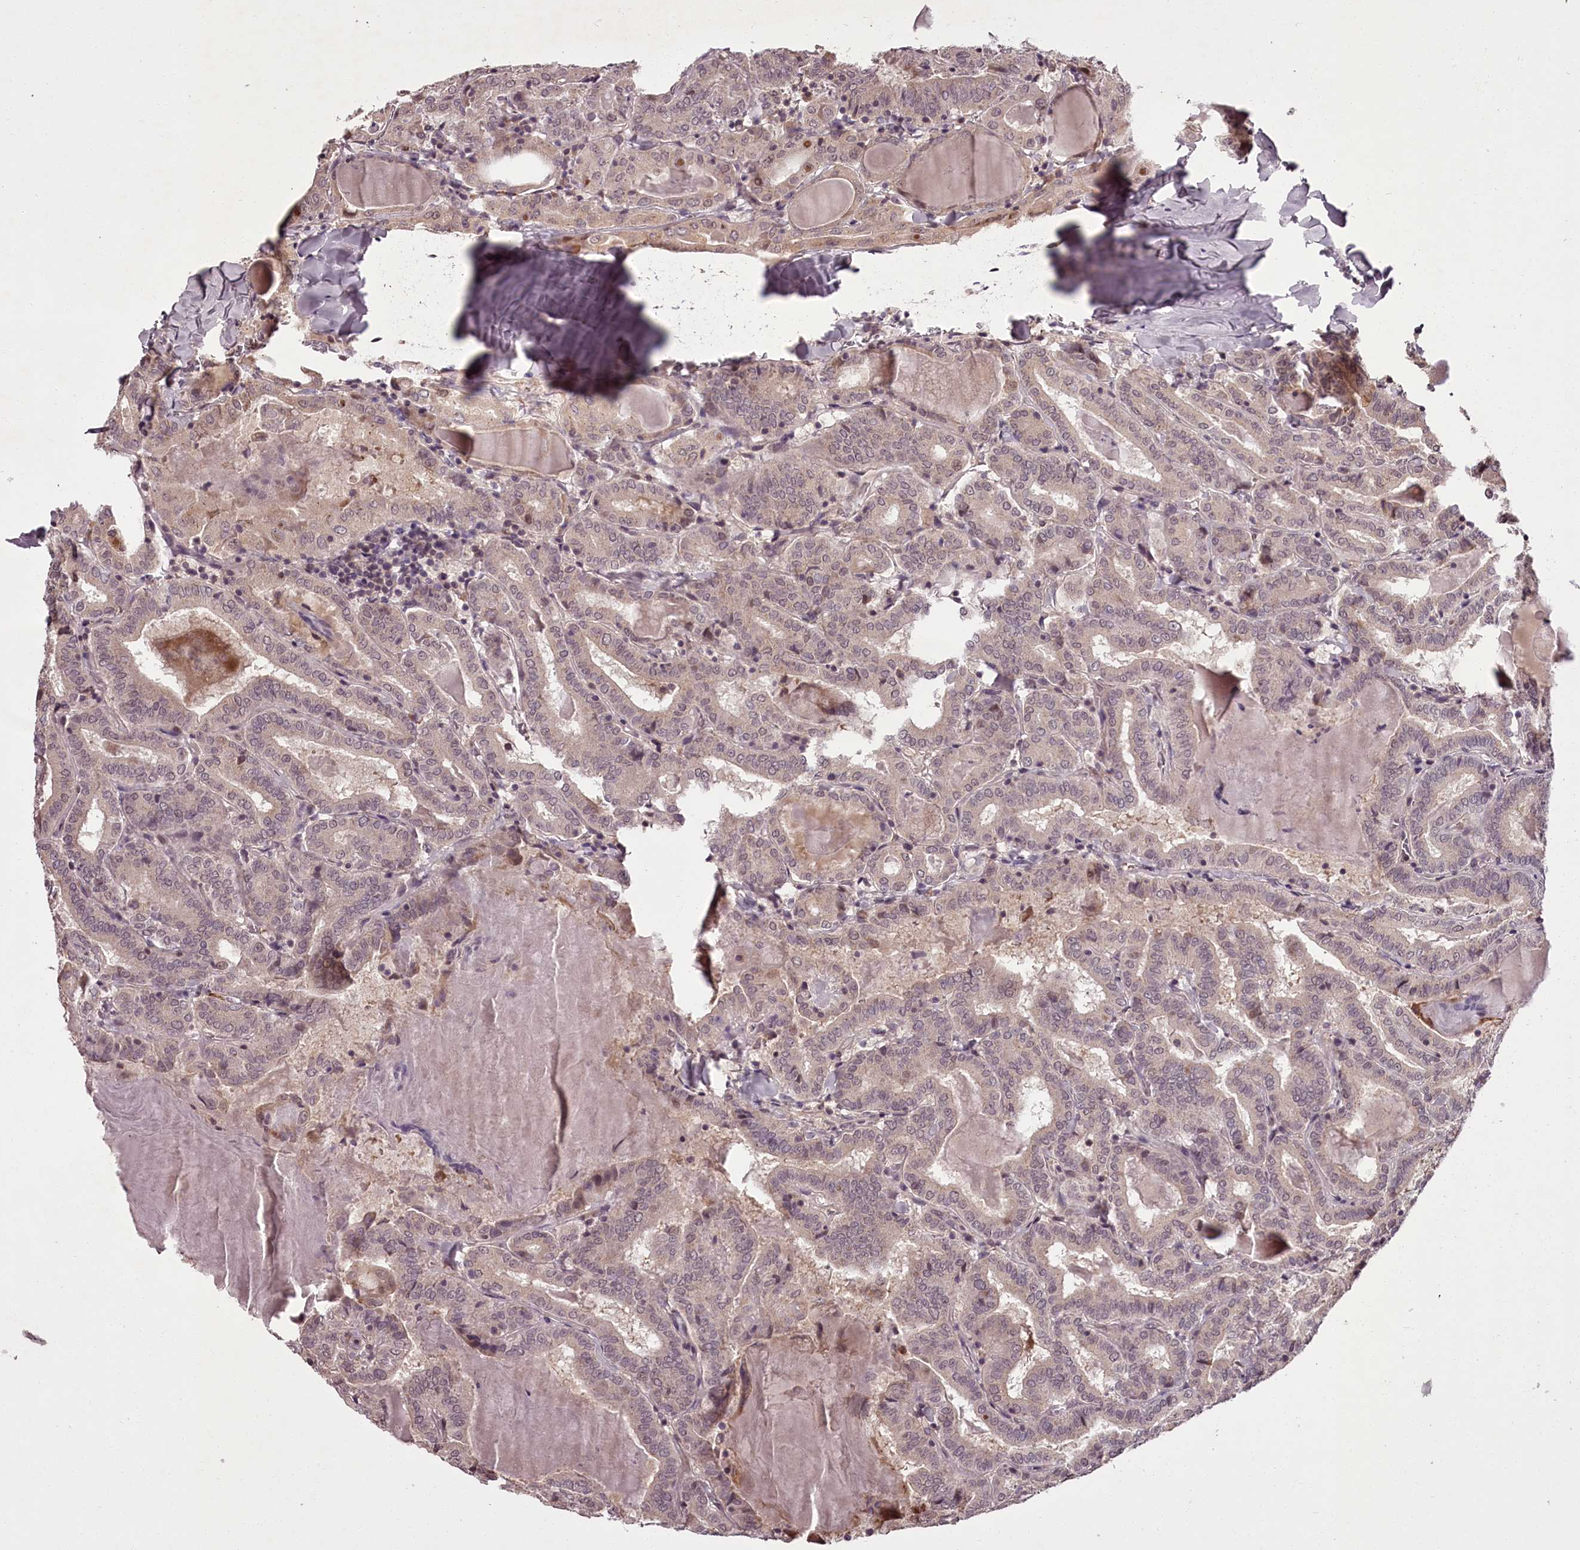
{"staining": {"intensity": "moderate", "quantity": "<25%", "location": "cytoplasmic/membranous"}, "tissue": "thyroid cancer", "cell_type": "Tumor cells", "image_type": "cancer", "snomed": [{"axis": "morphology", "description": "Papillary adenocarcinoma, NOS"}, {"axis": "topography", "description": "Thyroid gland"}], "caption": "Protein expression analysis of human thyroid cancer reveals moderate cytoplasmic/membranous positivity in about <25% of tumor cells. Nuclei are stained in blue.", "gene": "CCDC92", "patient": {"sex": "female", "age": 72}}